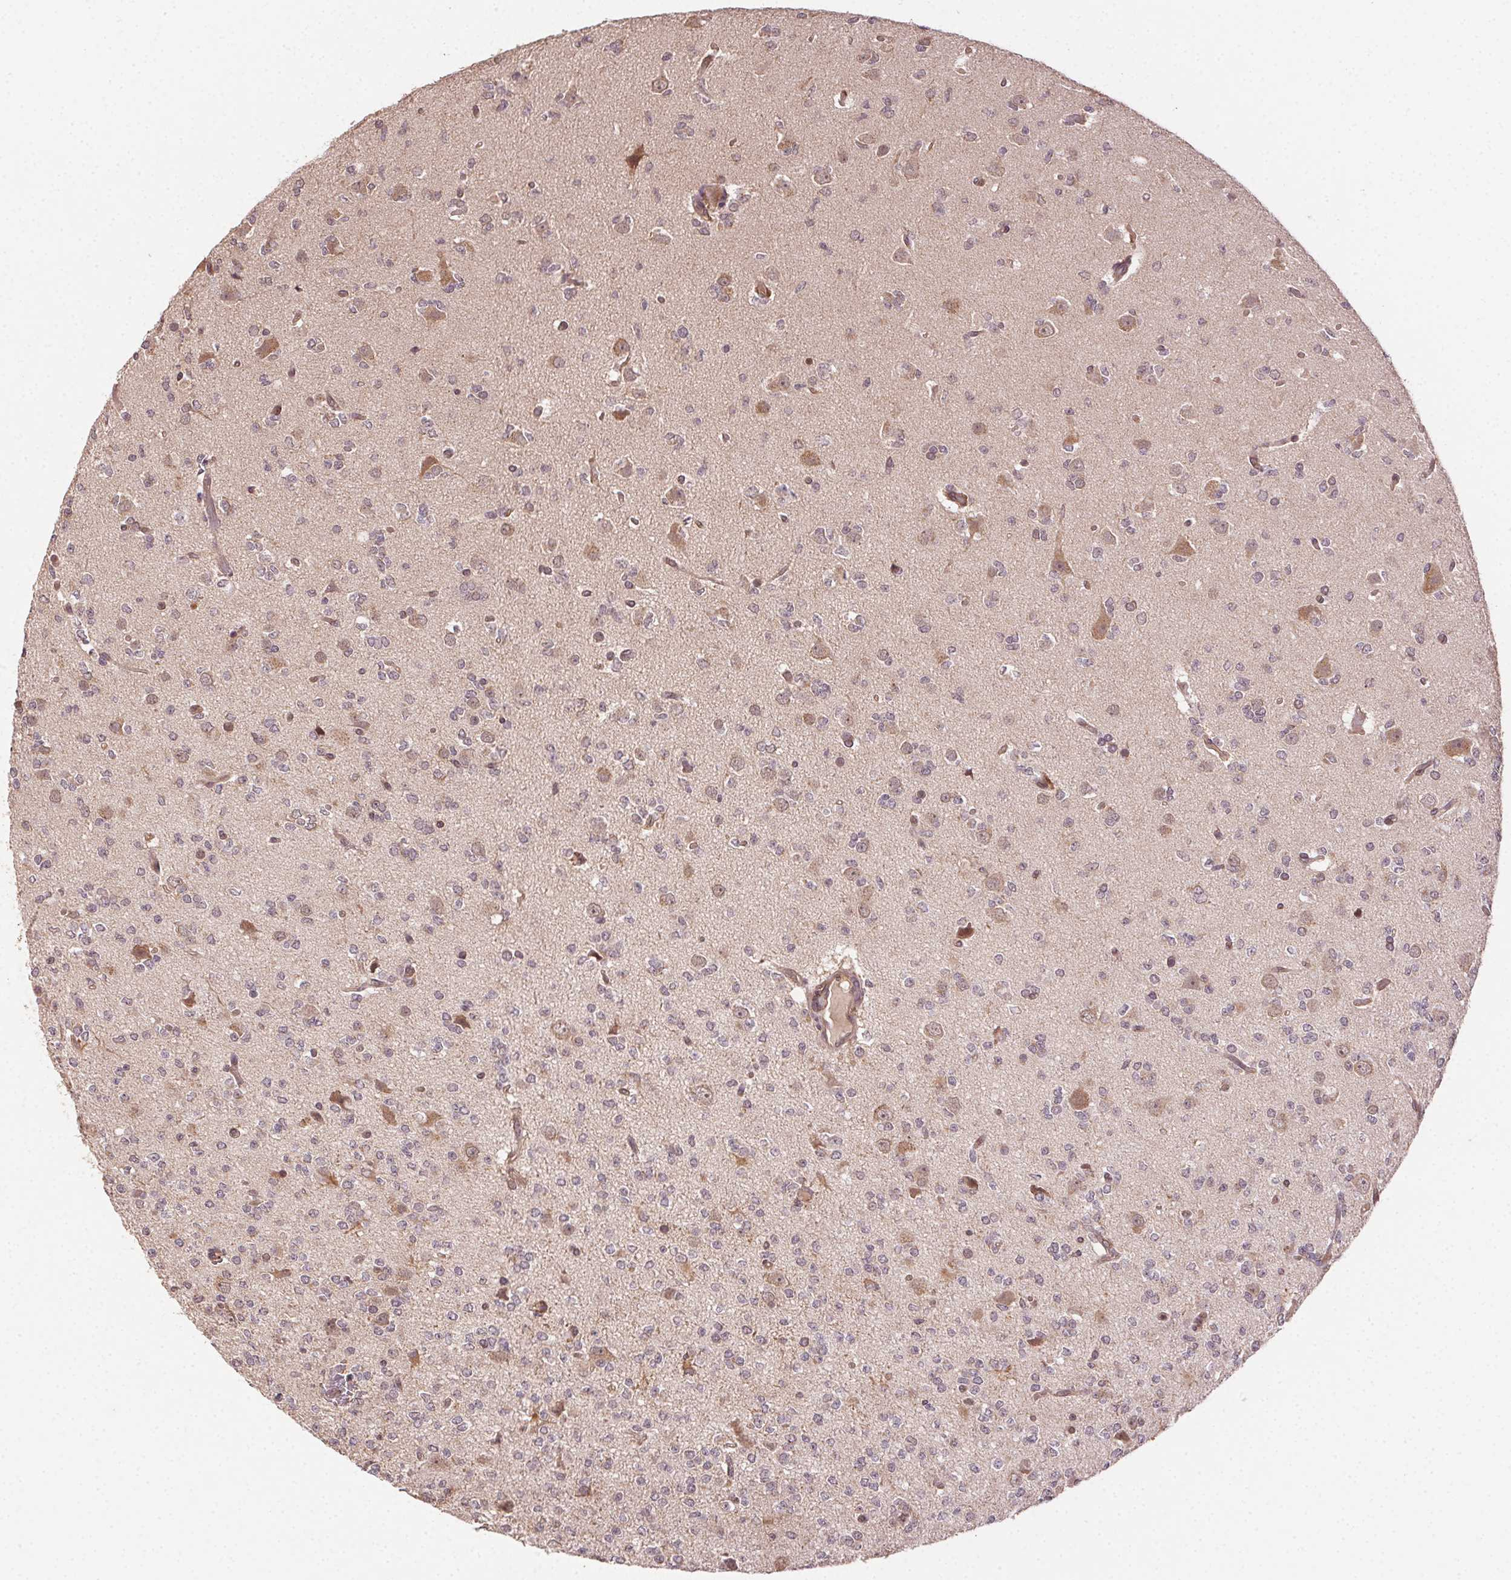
{"staining": {"intensity": "moderate", "quantity": "25%-75%", "location": "cytoplasmic/membranous"}, "tissue": "glioma", "cell_type": "Tumor cells", "image_type": "cancer", "snomed": [{"axis": "morphology", "description": "Glioma, malignant, Low grade"}, {"axis": "topography", "description": "Brain"}], "caption": "A medium amount of moderate cytoplasmic/membranous positivity is present in about 25%-75% of tumor cells in glioma tissue. The staining was performed using DAB, with brown indicating positive protein expression. Nuclei are stained blue with hematoxylin.", "gene": "KLHL15", "patient": {"sex": "male", "age": 27}}